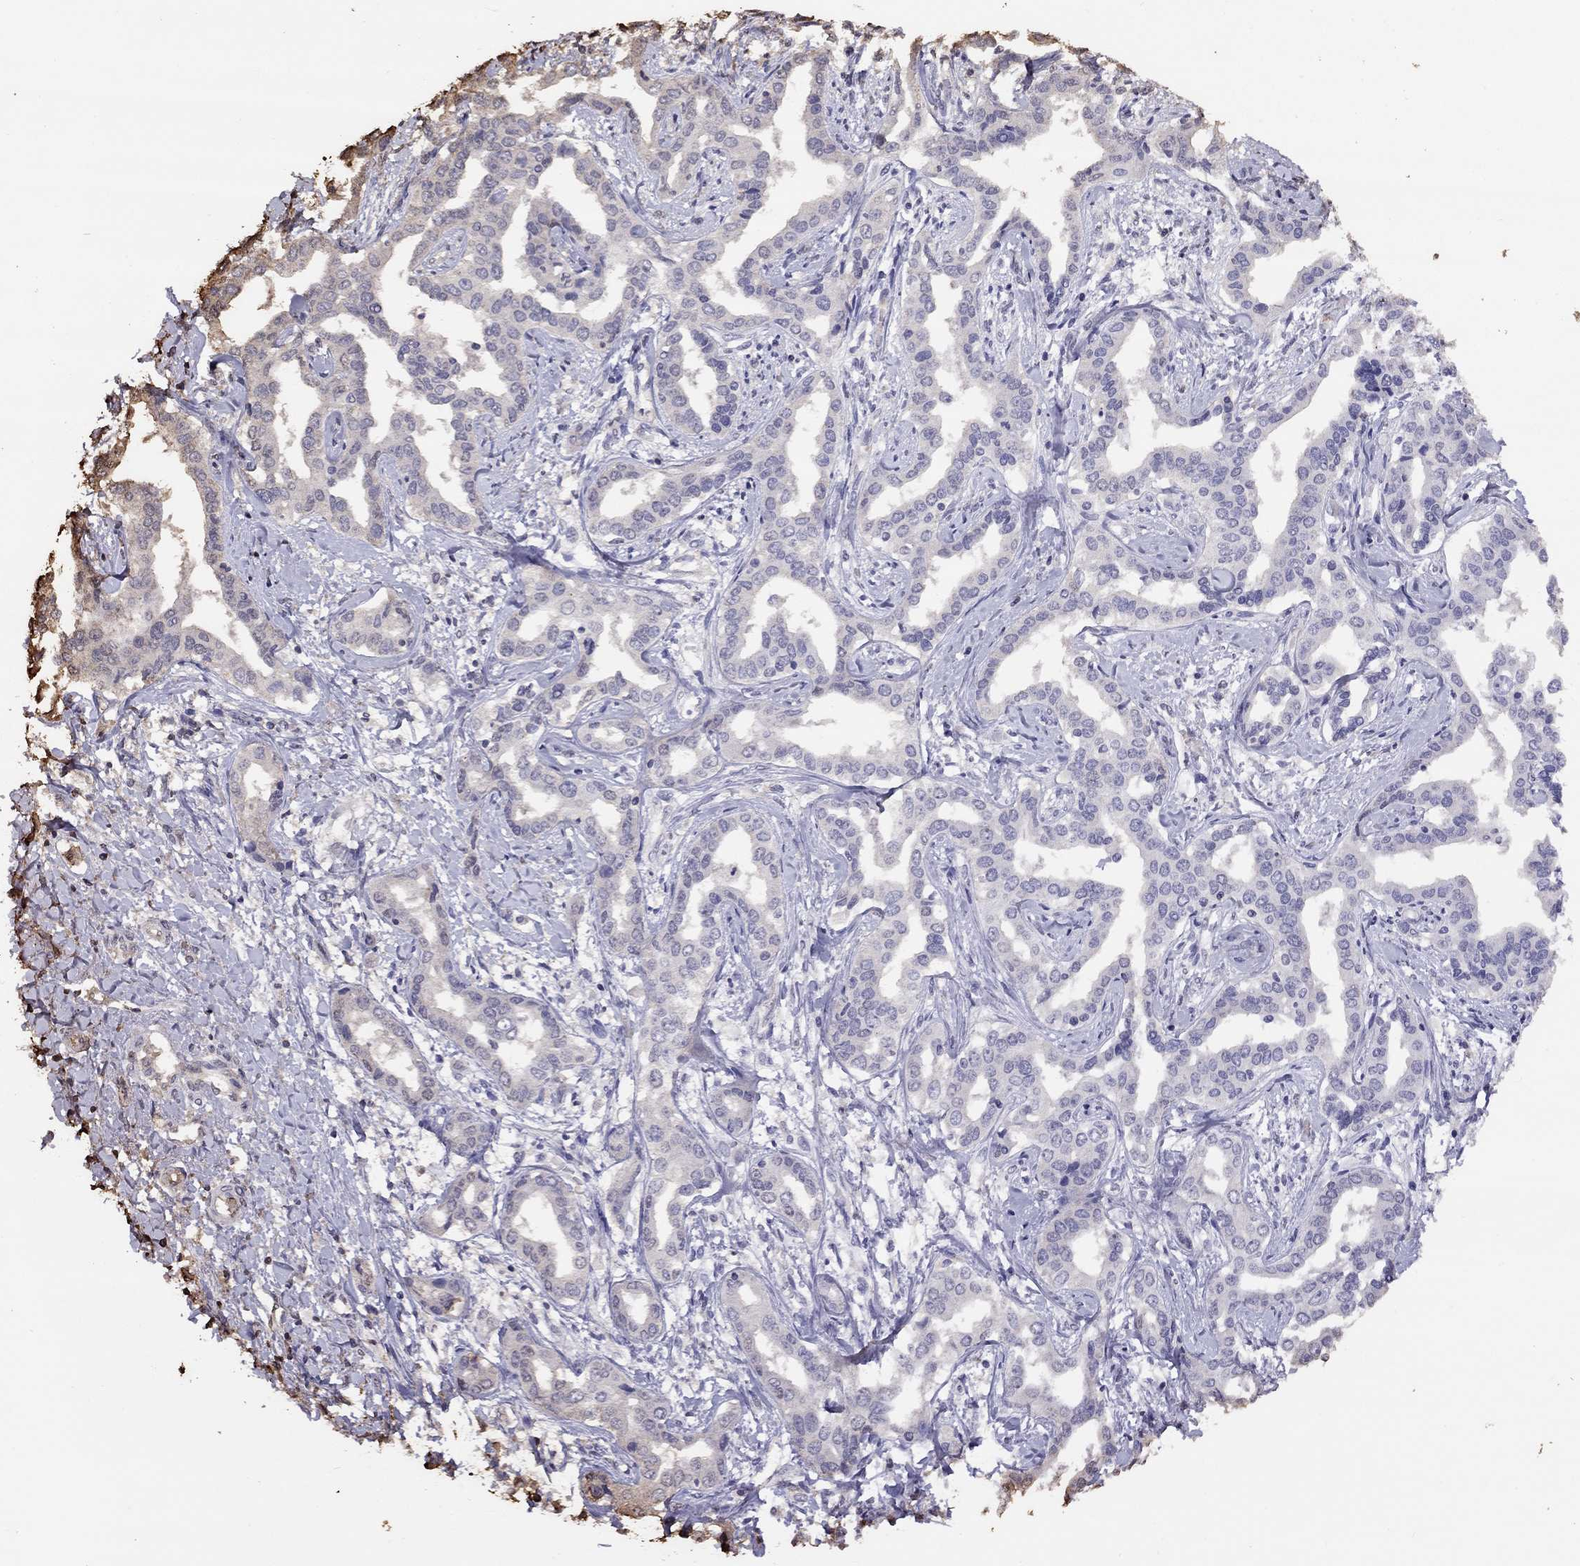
{"staining": {"intensity": "negative", "quantity": "none", "location": "none"}, "tissue": "liver cancer", "cell_type": "Tumor cells", "image_type": "cancer", "snomed": [{"axis": "morphology", "description": "Cholangiocarcinoma"}, {"axis": "topography", "description": "Liver"}], "caption": "A high-resolution histopathology image shows immunohistochemistry (IHC) staining of liver cholangiocarcinoma, which exhibits no significant positivity in tumor cells.", "gene": "SUN3", "patient": {"sex": "male", "age": 59}}